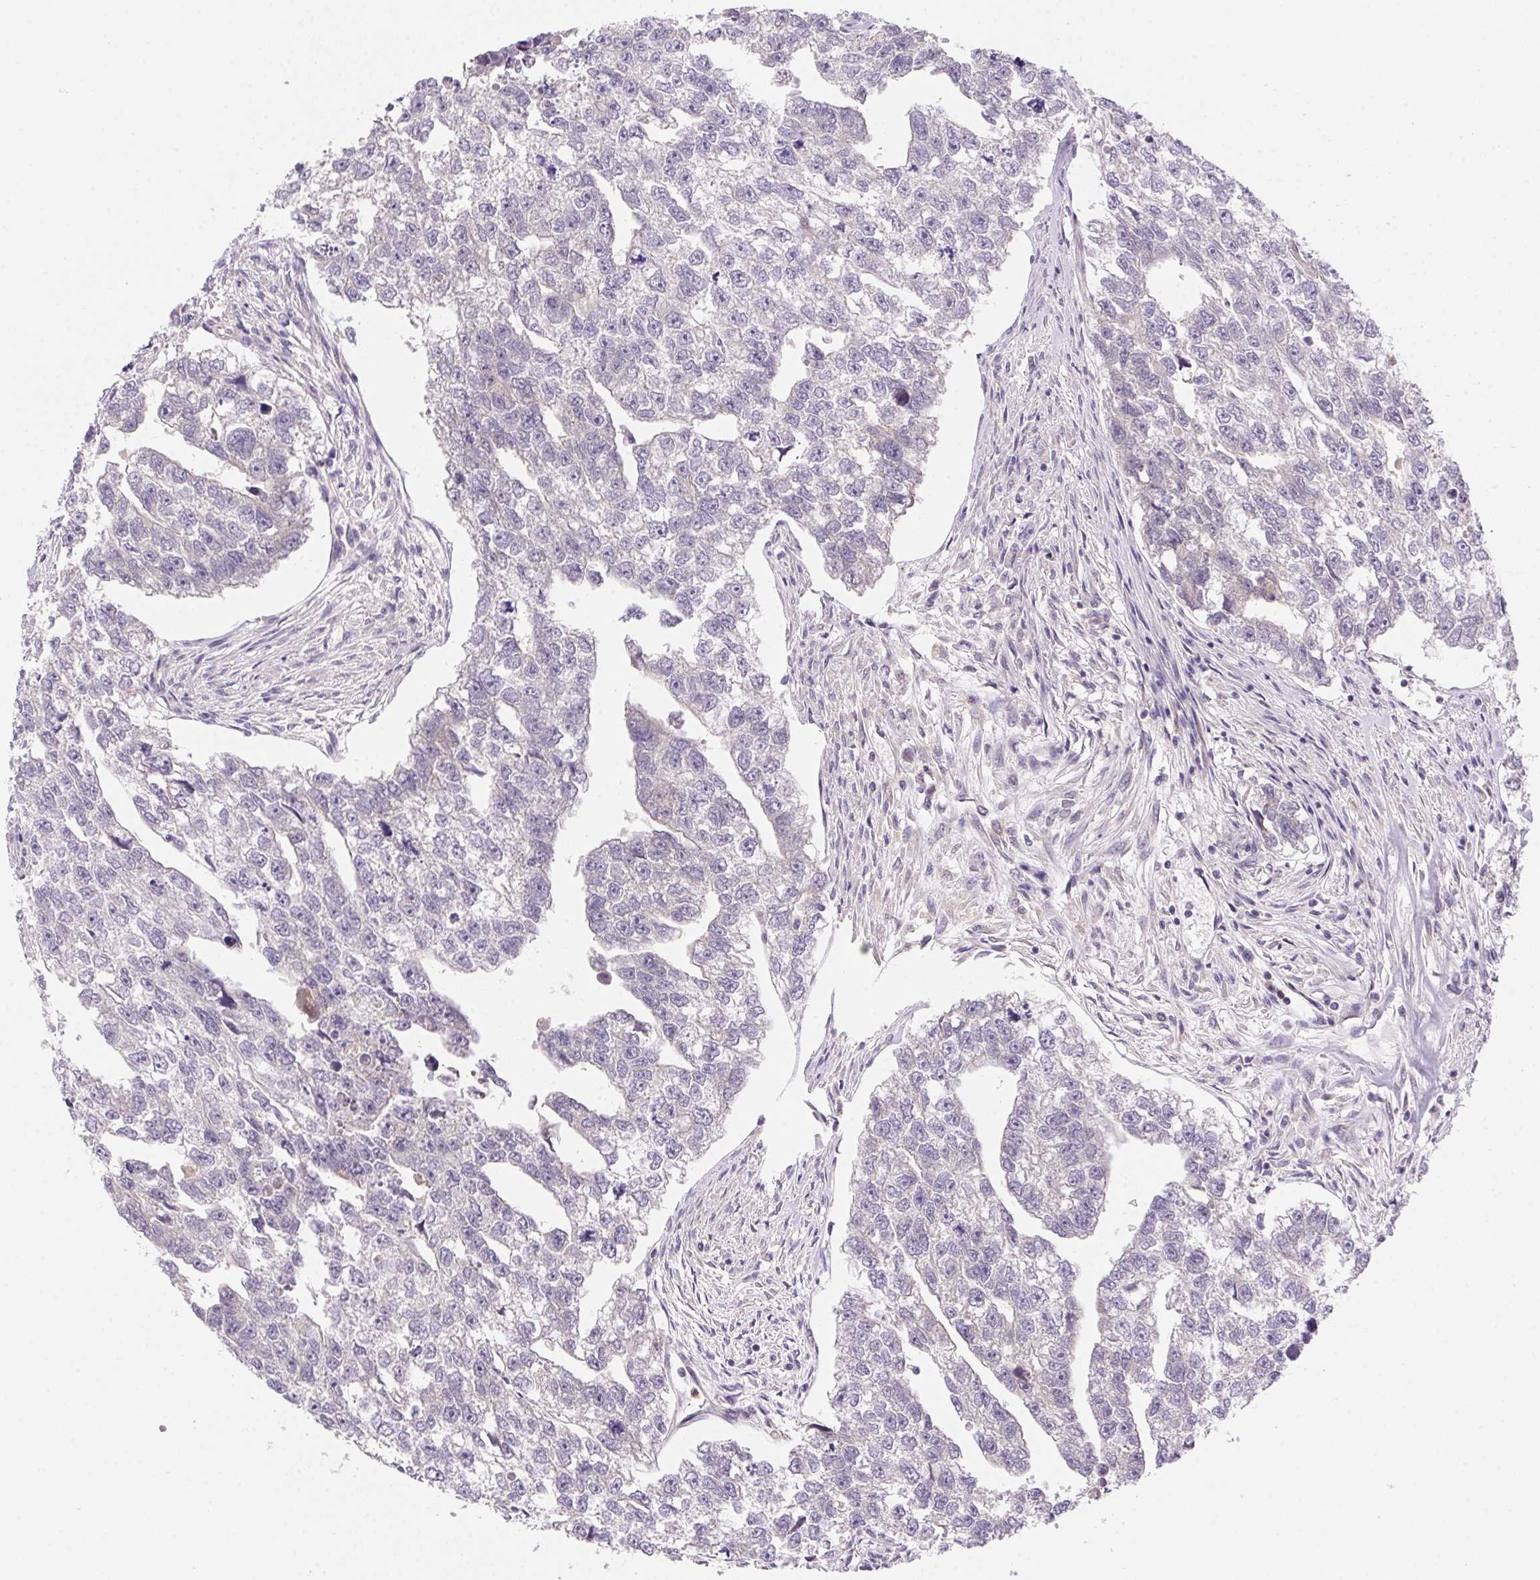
{"staining": {"intensity": "negative", "quantity": "none", "location": "none"}, "tissue": "testis cancer", "cell_type": "Tumor cells", "image_type": "cancer", "snomed": [{"axis": "morphology", "description": "Carcinoma, Embryonal, NOS"}, {"axis": "morphology", "description": "Teratoma, malignant, NOS"}, {"axis": "topography", "description": "Testis"}], "caption": "This histopathology image is of testis cancer stained with IHC to label a protein in brown with the nuclei are counter-stained blue. There is no staining in tumor cells.", "gene": "PRKAA1", "patient": {"sex": "male", "age": 44}}